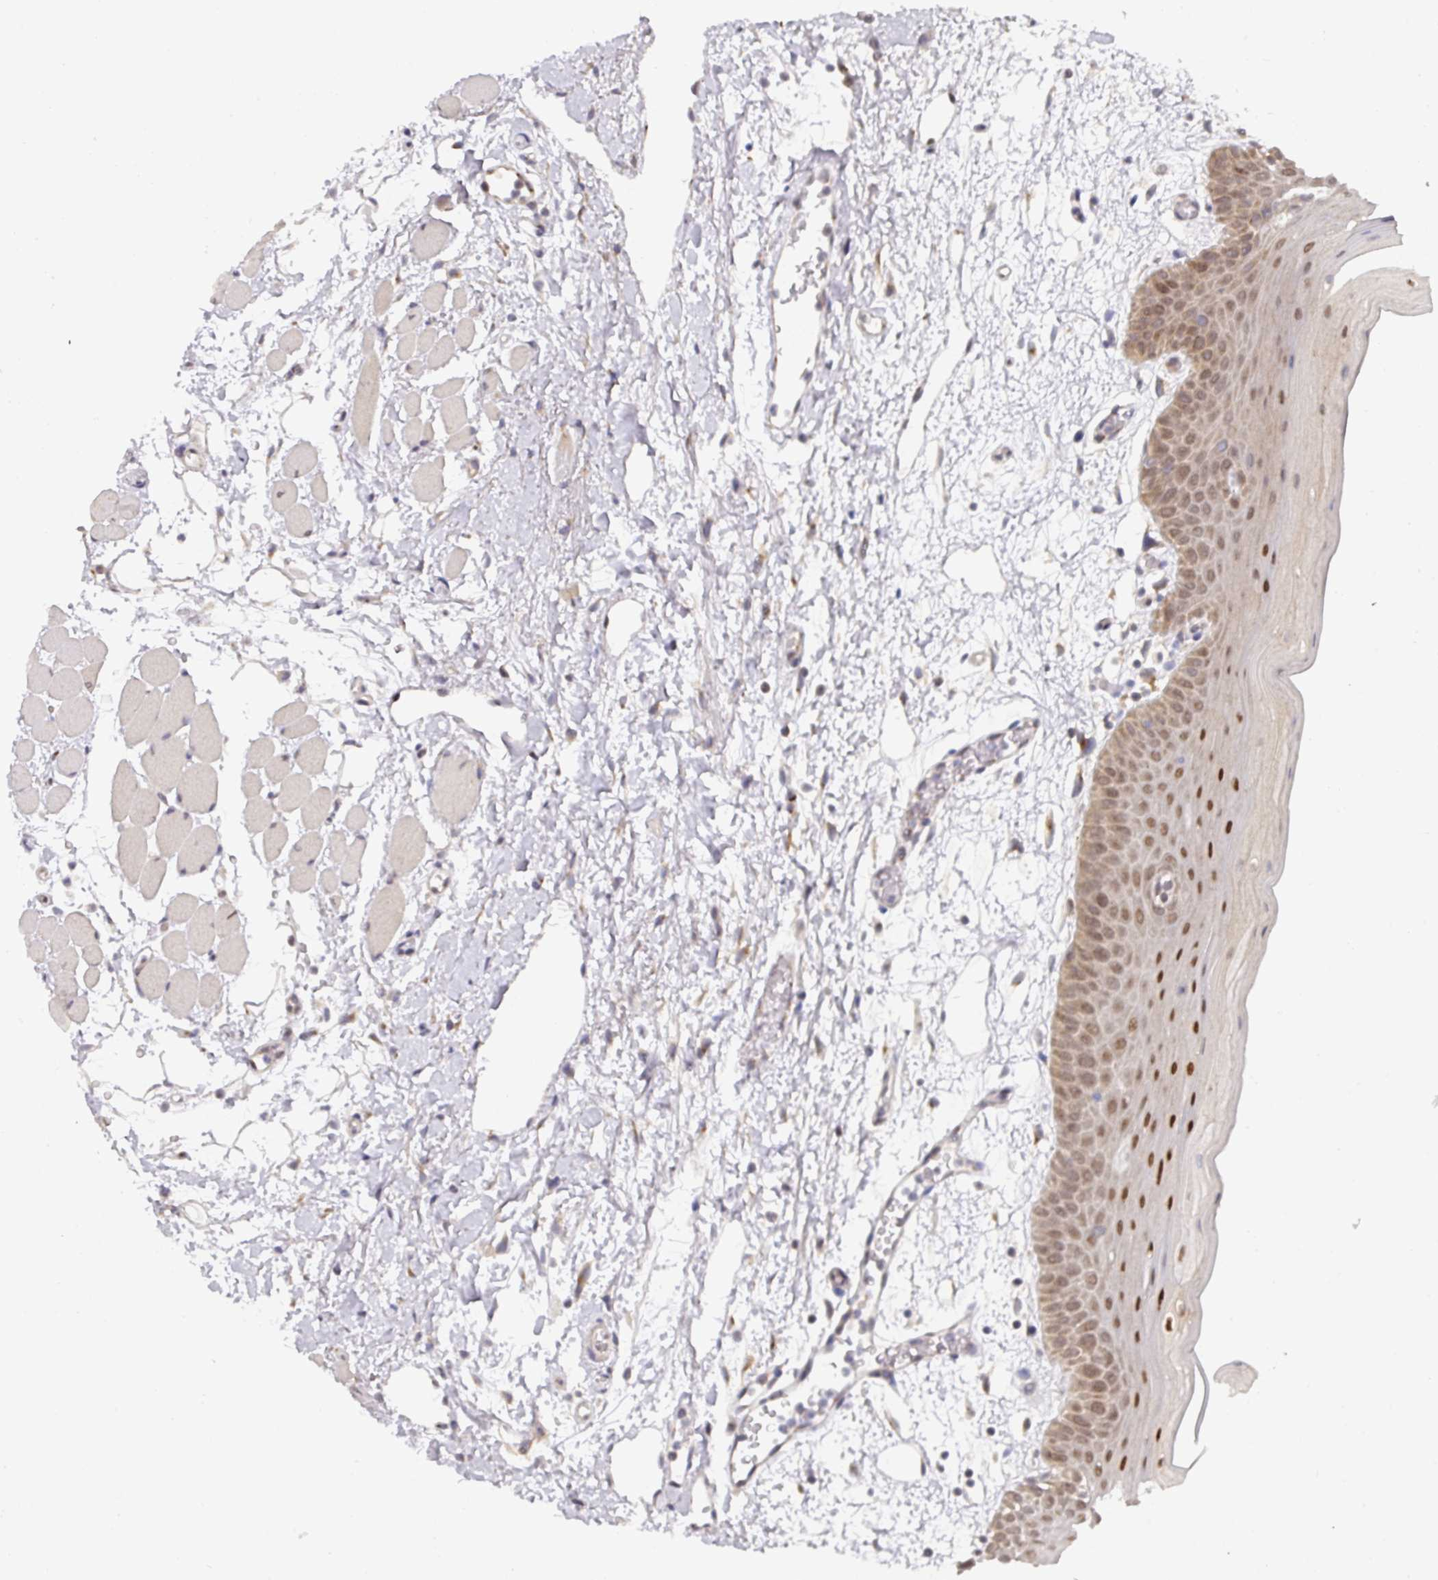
{"staining": {"intensity": "moderate", "quantity": ">75%", "location": "nuclear"}, "tissue": "oral mucosa", "cell_type": "Squamous epithelial cells", "image_type": "normal", "snomed": [{"axis": "morphology", "description": "Normal tissue, NOS"}, {"axis": "topography", "description": "Oral tissue"}, {"axis": "topography", "description": "Tounge, NOS"}], "caption": "A brown stain labels moderate nuclear expression of a protein in squamous epithelial cells of unremarkable oral mucosa.", "gene": "C18orf25", "patient": {"sex": "female", "age": 59}}